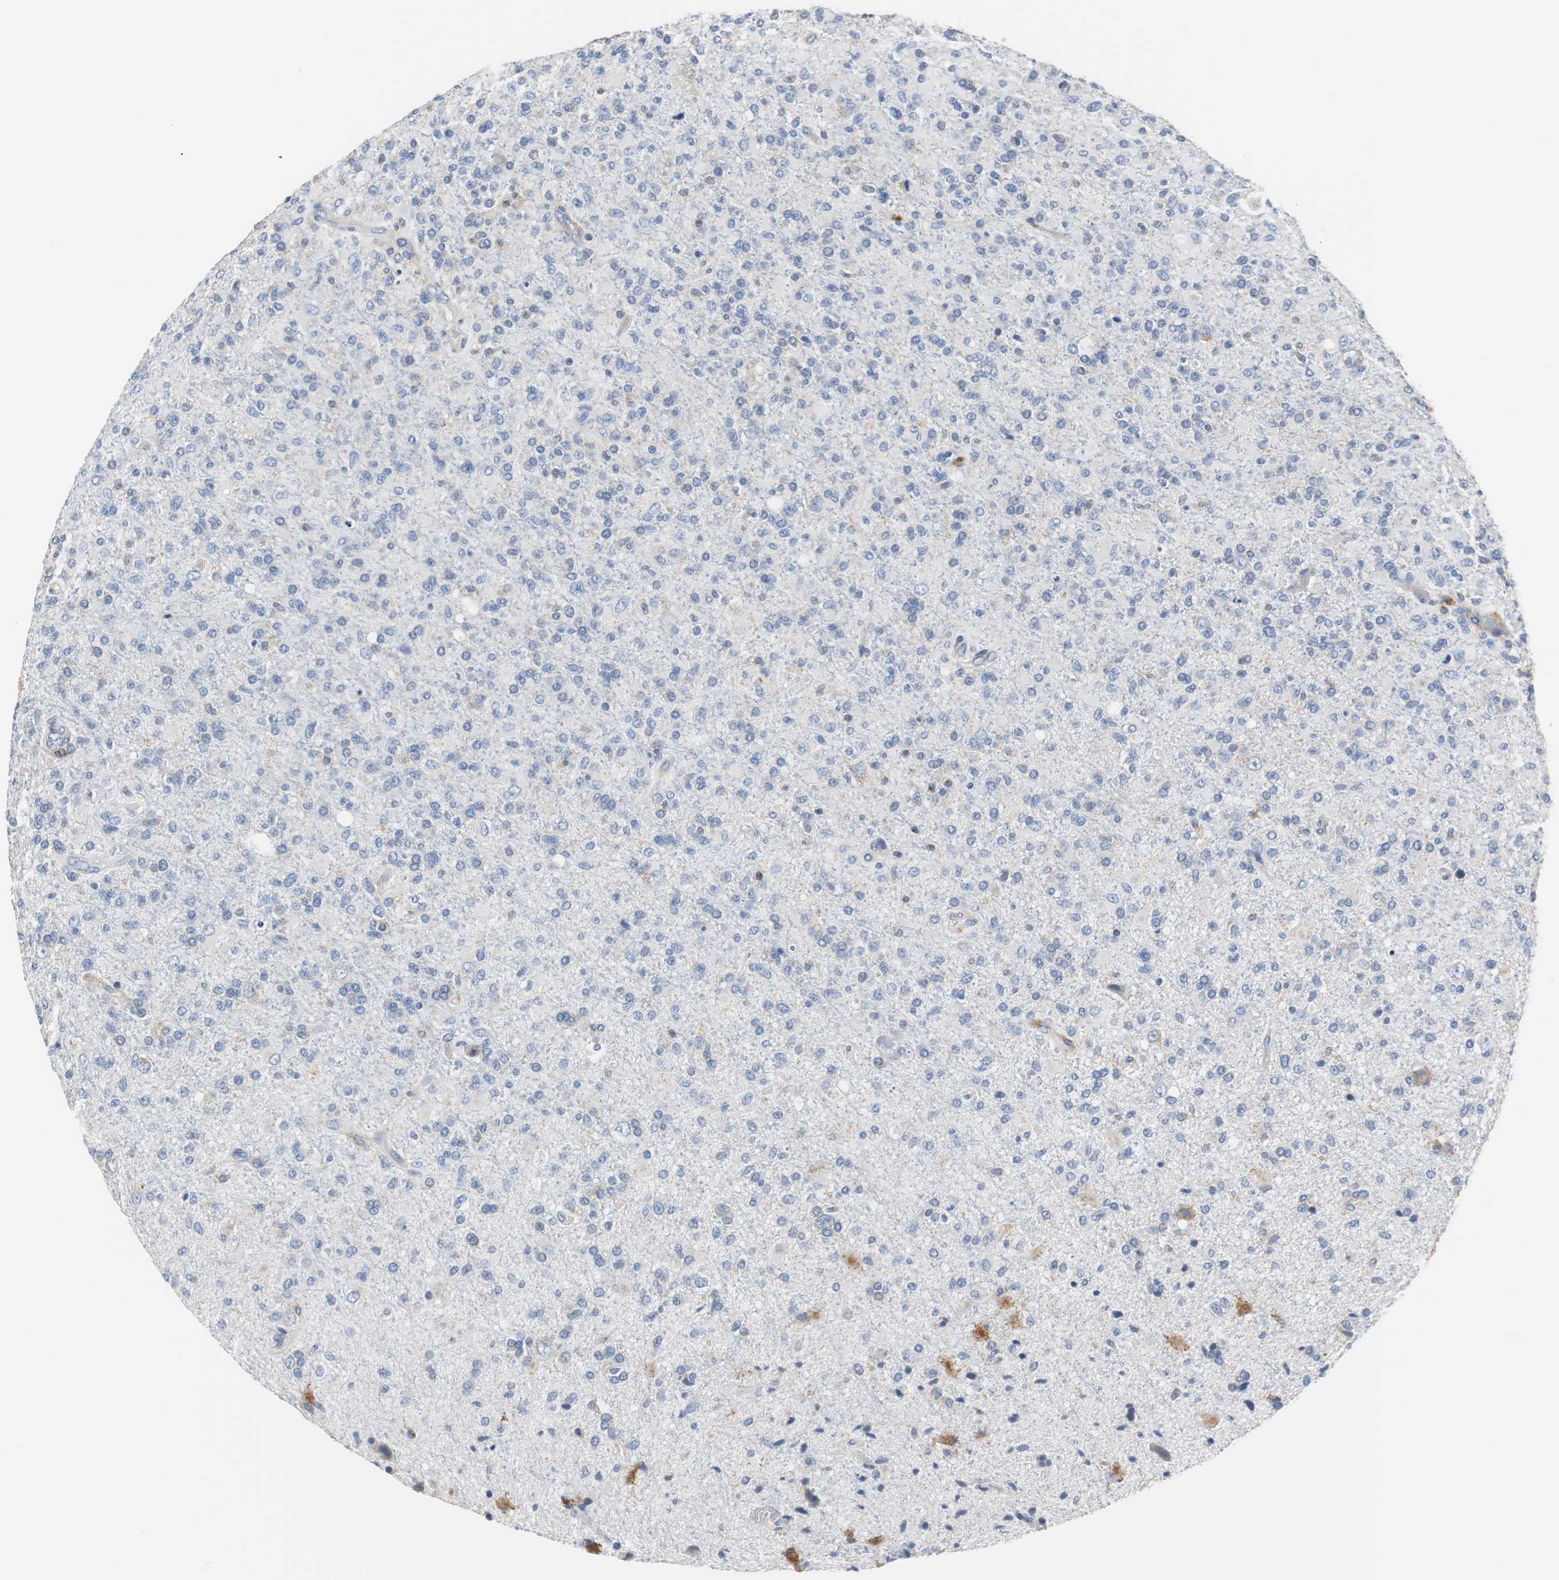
{"staining": {"intensity": "negative", "quantity": "none", "location": "none"}, "tissue": "glioma", "cell_type": "Tumor cells", "image_type": "cancer", "snomed": [{"axis": "morphology", "description": "Glioma, malignant, High grade"}, {"axis": "topography", "description": "Brain"}], "caption": "There is no significant expression in tumor cells of high-grade glioma (malignant).", "gene": "VAMP8", "patient": {"sex": "male", "age": 71}}